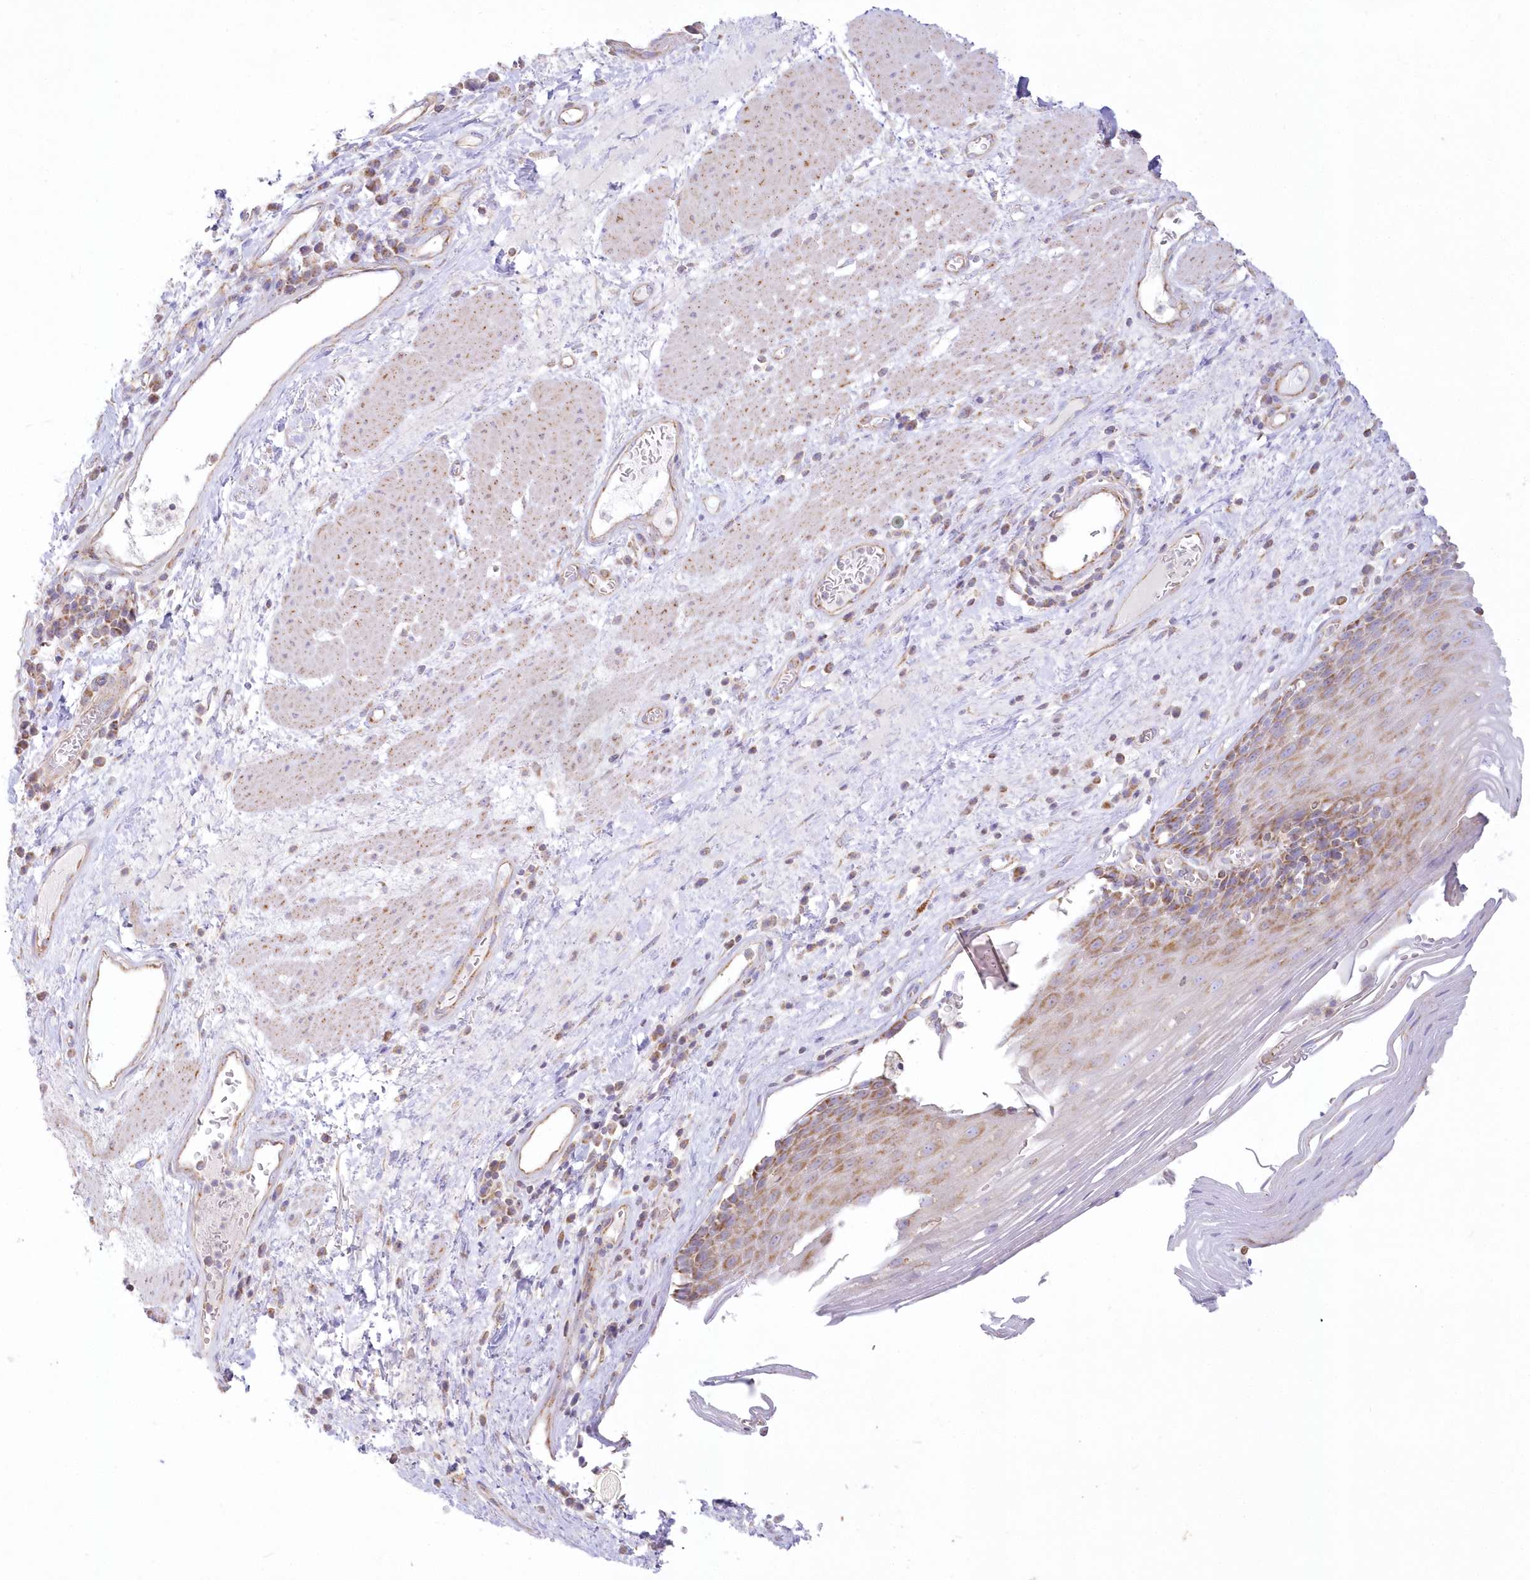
{"staining": {"intensity": "moderate", "quantity": "25%-75%", "location": "cytoplasmic/membranous"}, "tissue": "esophagus", "cell_type": "Squamous epithelial cells", "image_type": "normal", "snomed": [{"axis": "morphology", "description": "Normal tissue, NOS"}, {"axis": "topography", "description": "Esophagus"}], "caption": "The micrograph exhibits a brown stain indicating the presence of a protein in the cytoplasmic/membranous of squamous epithelial cells in esophagus.", "gene": "TBC1D14", "patient": {"sex": "male", "age": 62}}